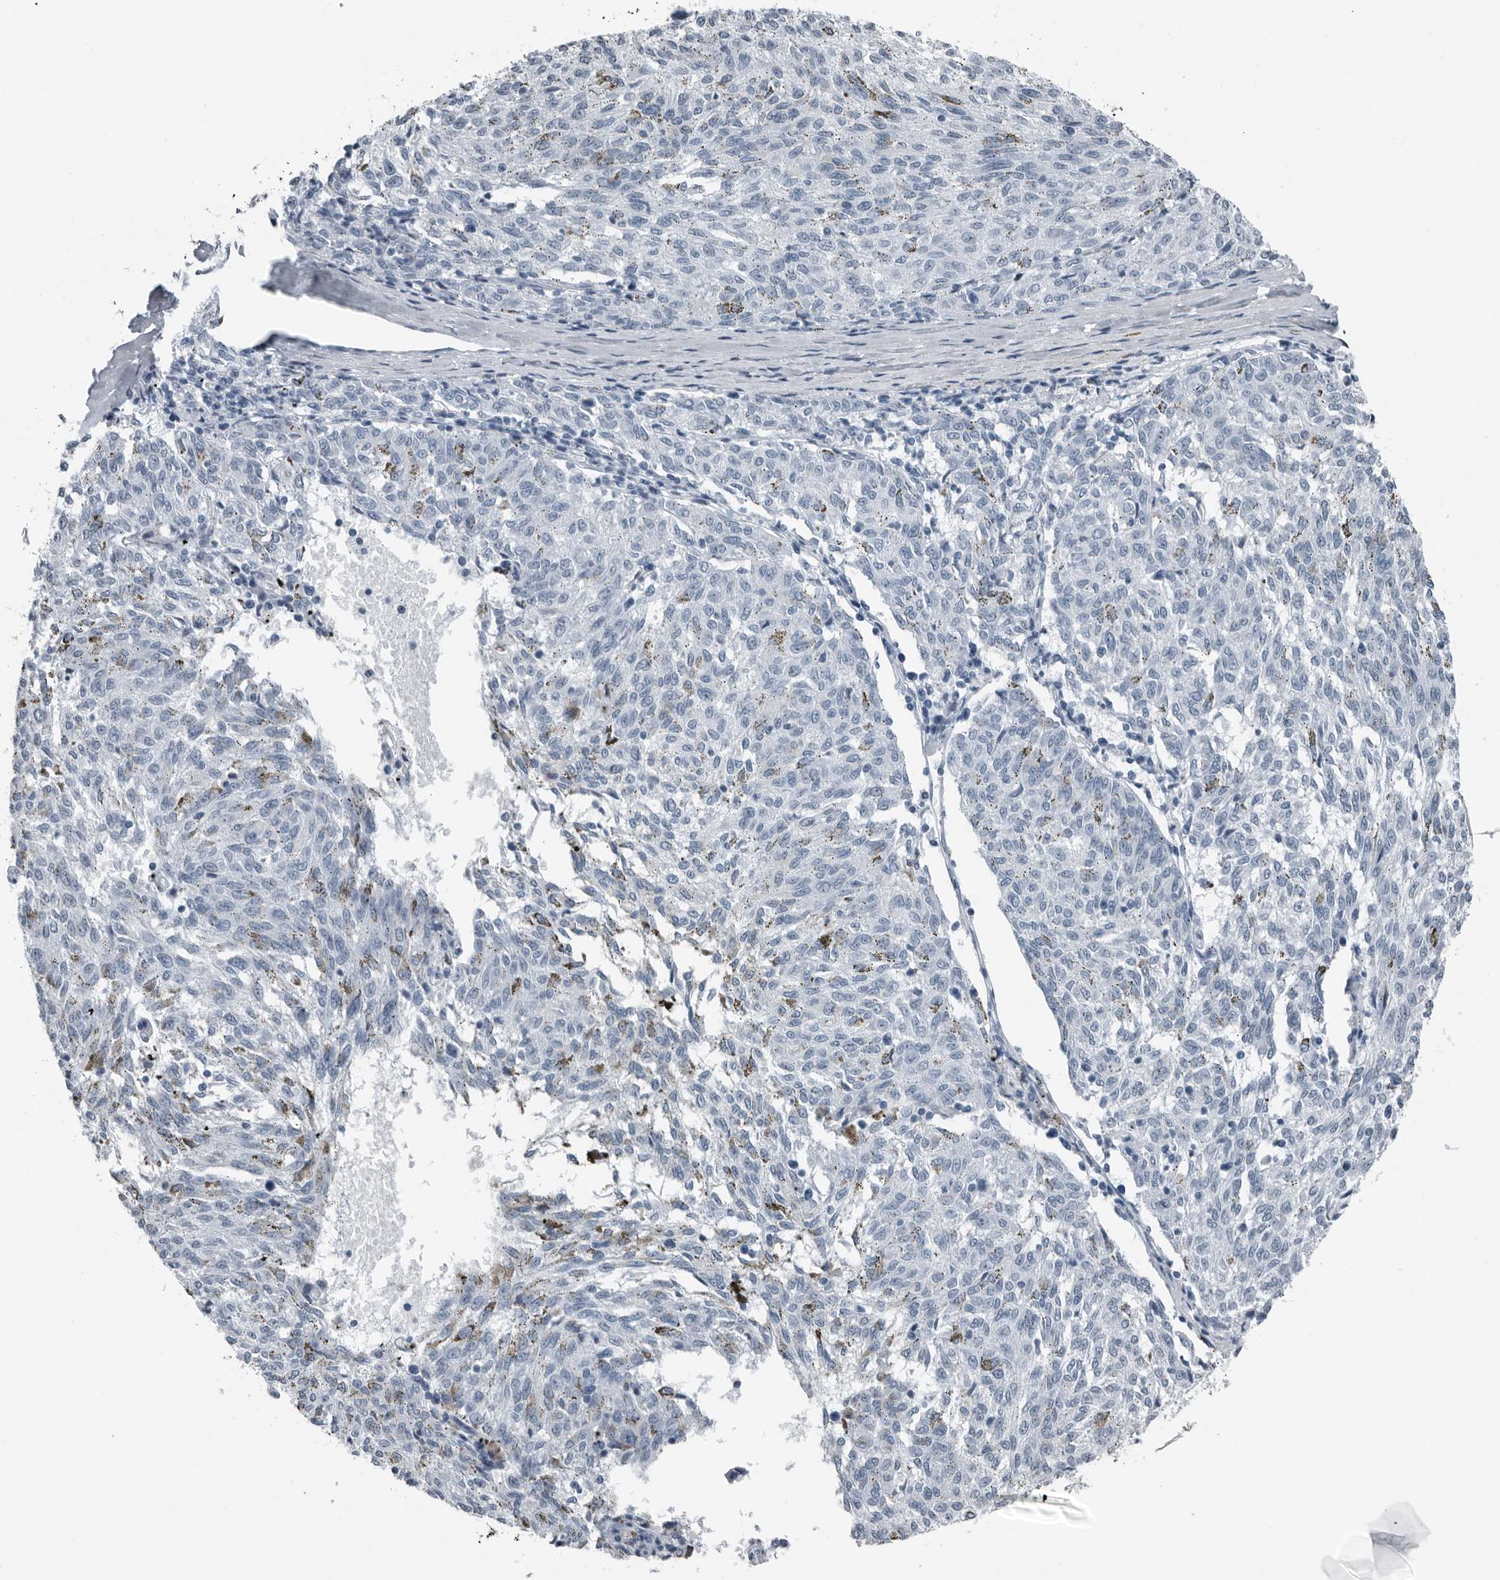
{"staining": {"intensity": "negative", "quantity": "none", "location": "none"}, "tissue": "melanoma", "cell_type": "Tumor cells", "image_type": "cancer", "snomed": [{"axis": "morphology", "description": "Malignant melanoma, NOS"}, {"axis": "topography", "description": "Skin"}], "caption": "High power microscopy photomicrograph of an immunohistochemistry (IHC) image of melanoma, revealing no significant staining in tumor cells.", "gene": "PRSS1", "patient": {"sex": "female", "age": 72}}